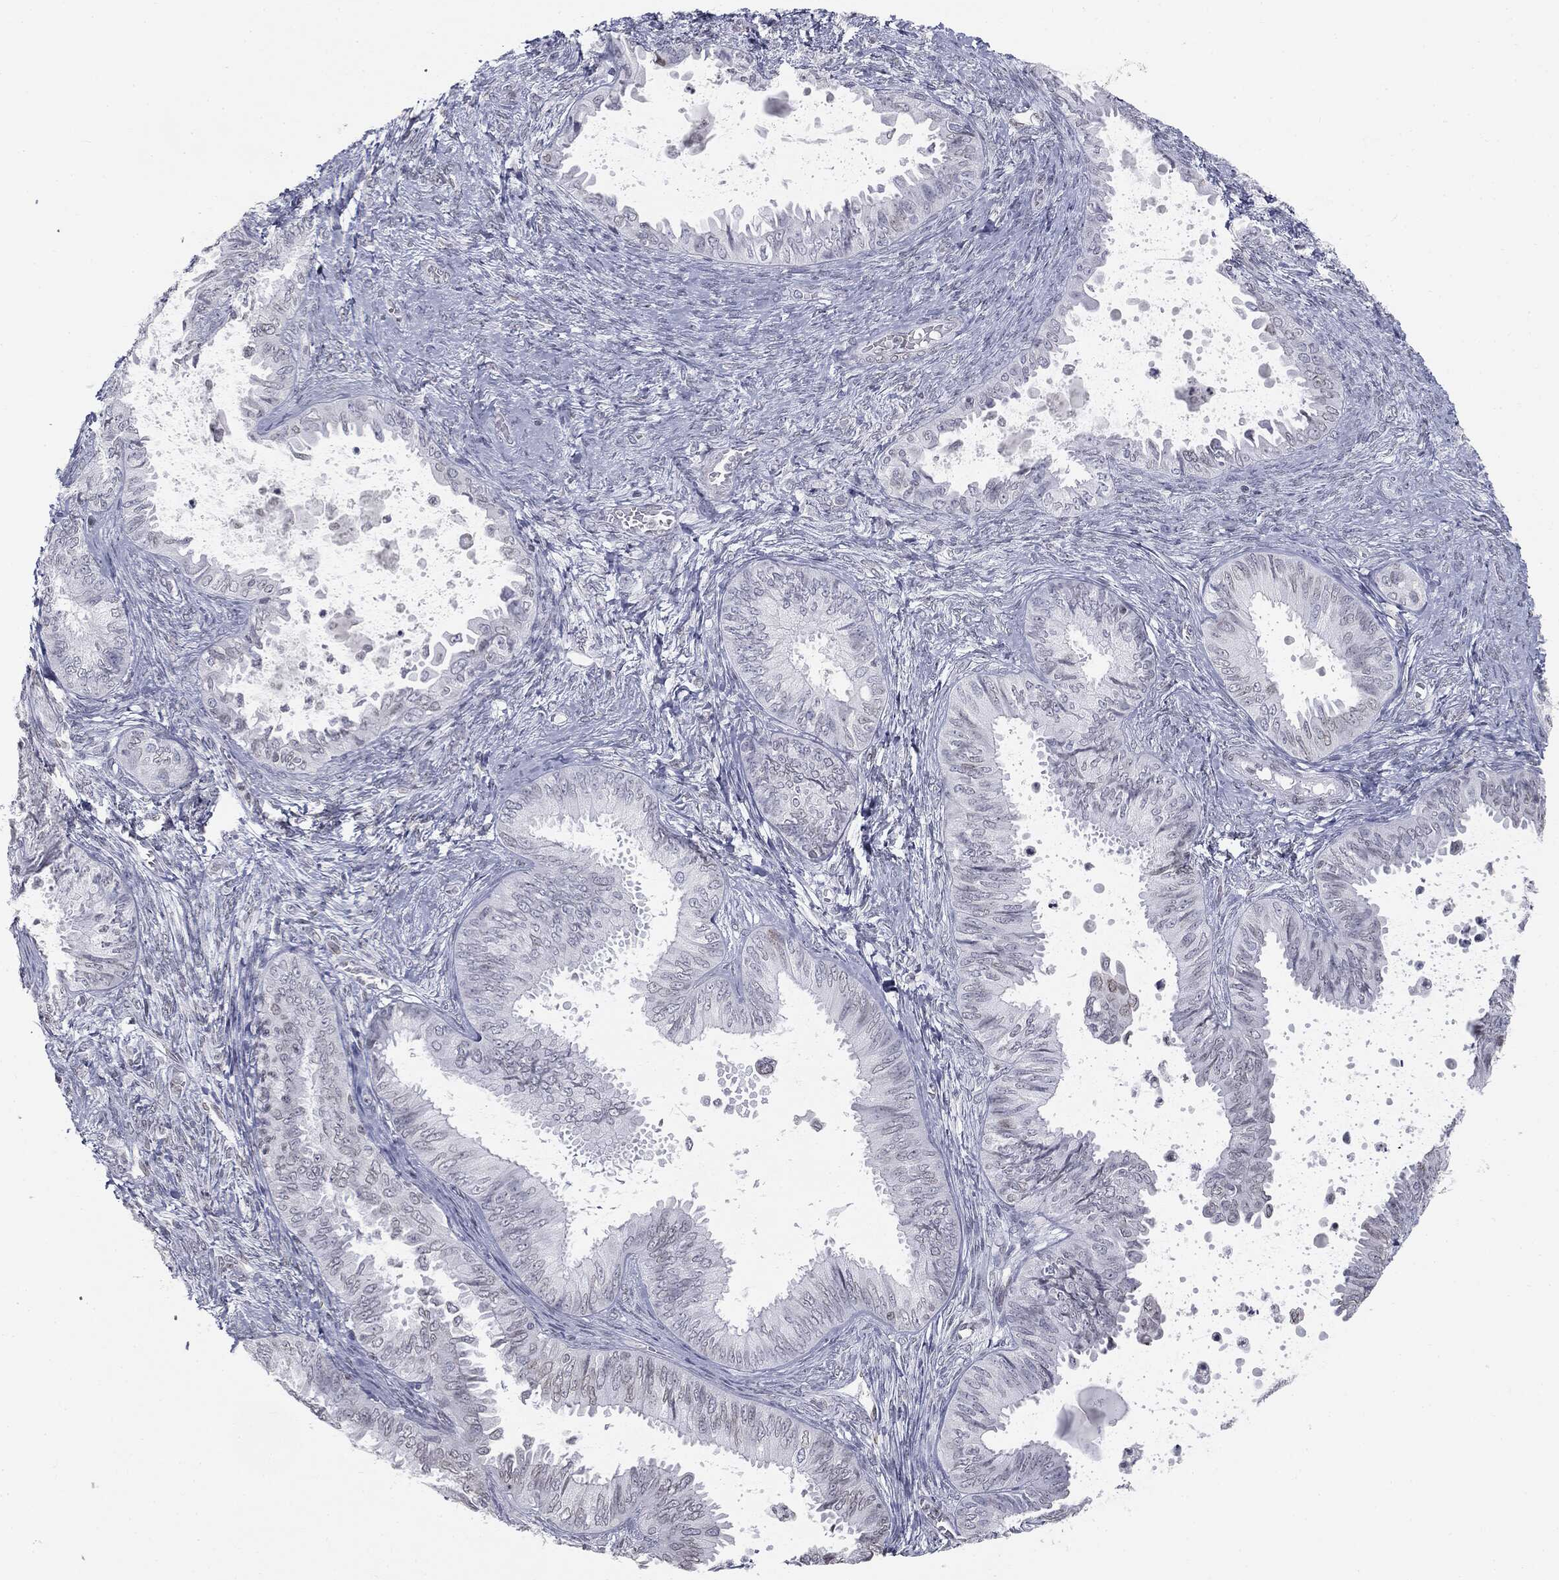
{"staining": {"intensity": "negative", "quantity": "none", "location": "none"}, "tissue": "ovarian cancer", "cell_type": "Tumor cells", "image_type": "cancer", "snomed": [{"axis": "morphology", "description": "Carcinoma, endometroid"}, {"axis": "topography", "description": "Ovary"}], "caption": "Immunohistochemistry histopathology image of neoplastic tissue: human ovarian endometroid carcinoma stained with DAB shows no significant protein expression in tumor cells. (IHC, brightfield microscopy, high magnification).", "gene": "ALDOB", "patient": {"sex": "female", "age": 70}}